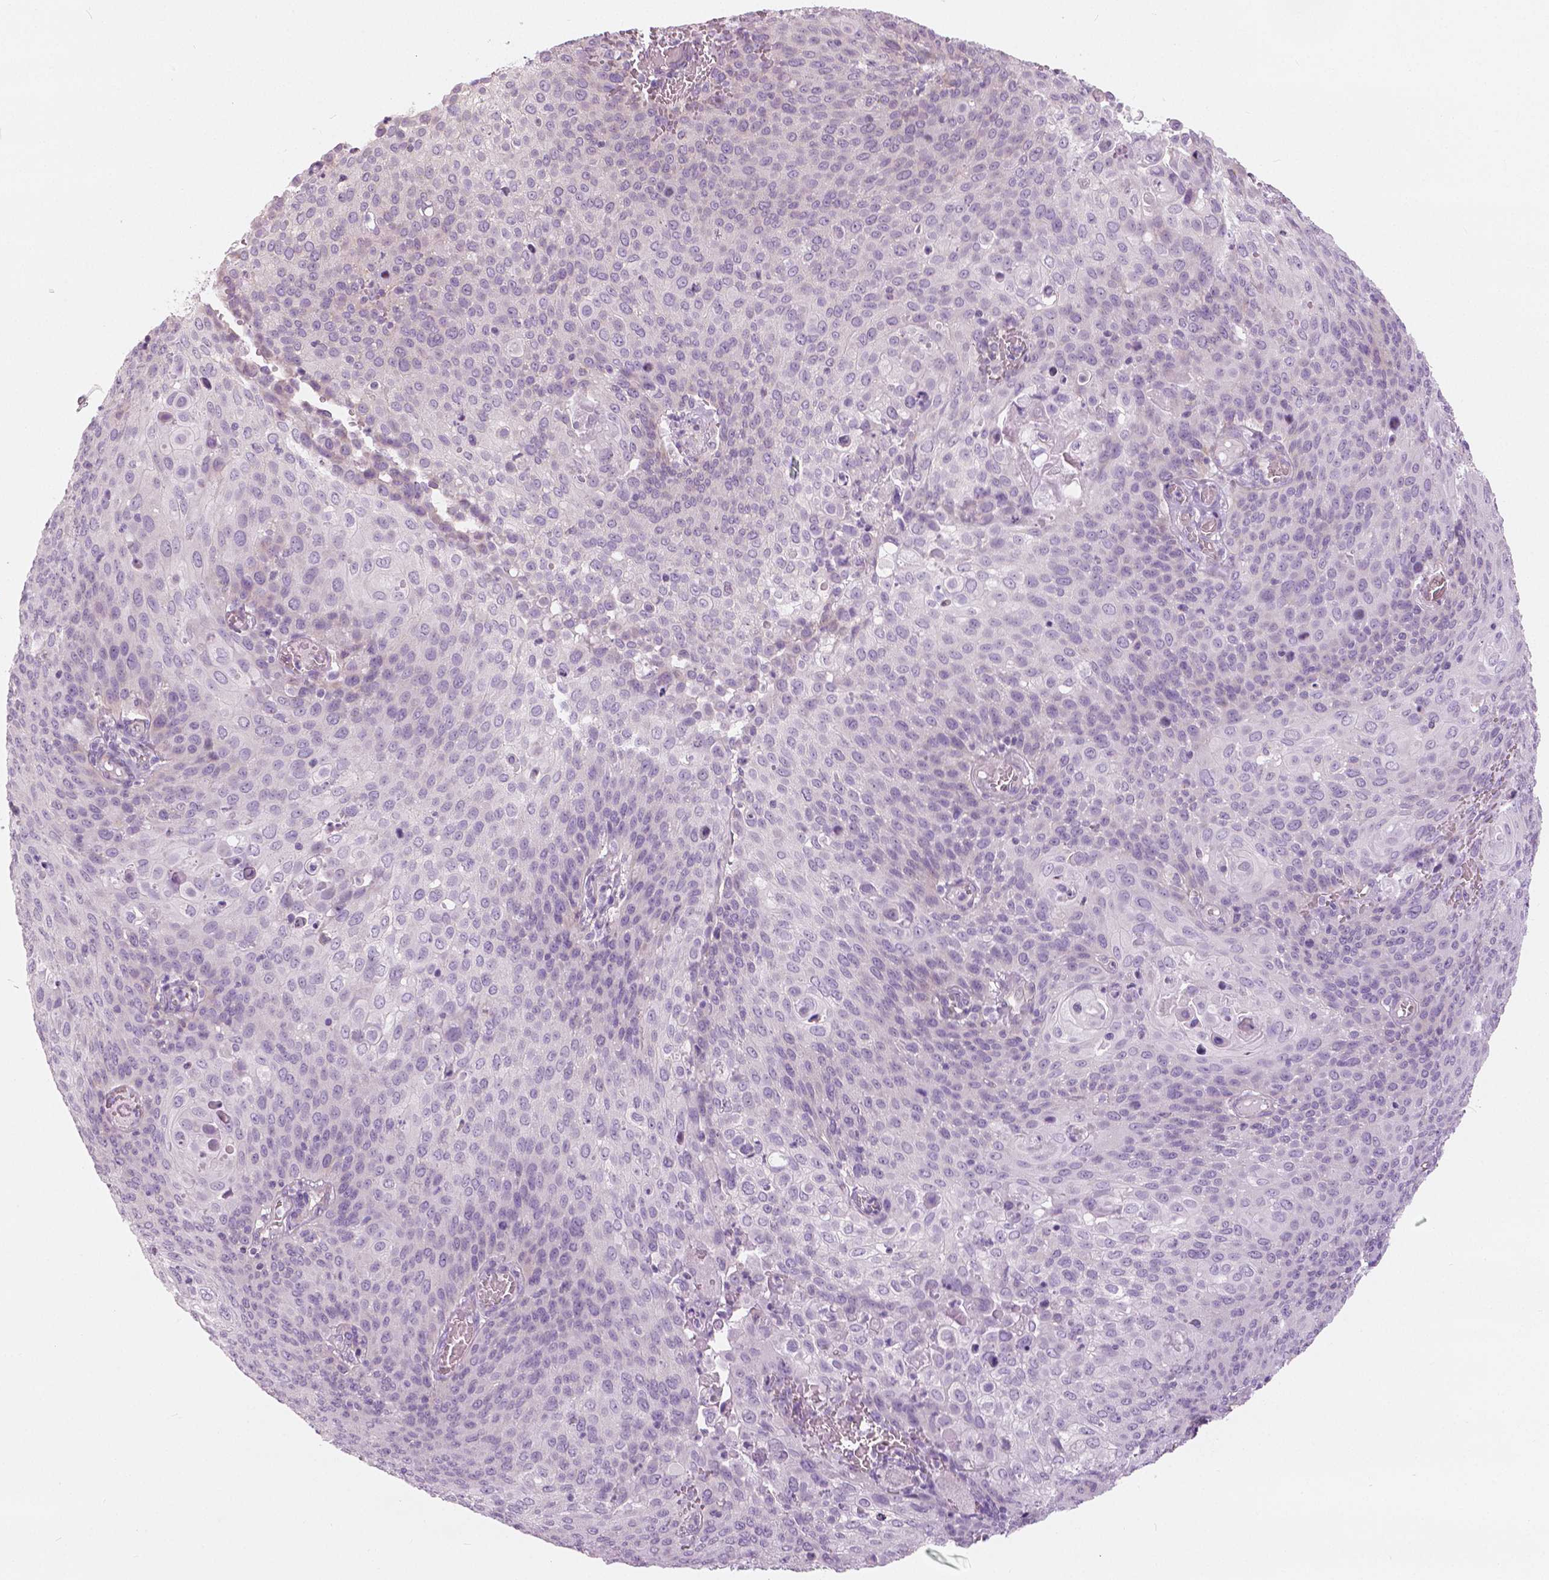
{"staining": {"intensity": "negative", "quantity": "none", "location": "none"}, "tissue": "cervical cancer", "cell_type": "Tumor cells", "image_type": "cancer", "snomed": [{"axis": "morphology", "description": "Squamous cell carcinoma, NOS"}, {"axis": "topography", "description": "Cervix"}], "caption": "Immunohistochemical staining of cervical cancer (squamous cell carcinoma) shows no significant staining in tumor cells.", "gene": "SLC24A1", "patient": {"sex": "female", "age": 65}}